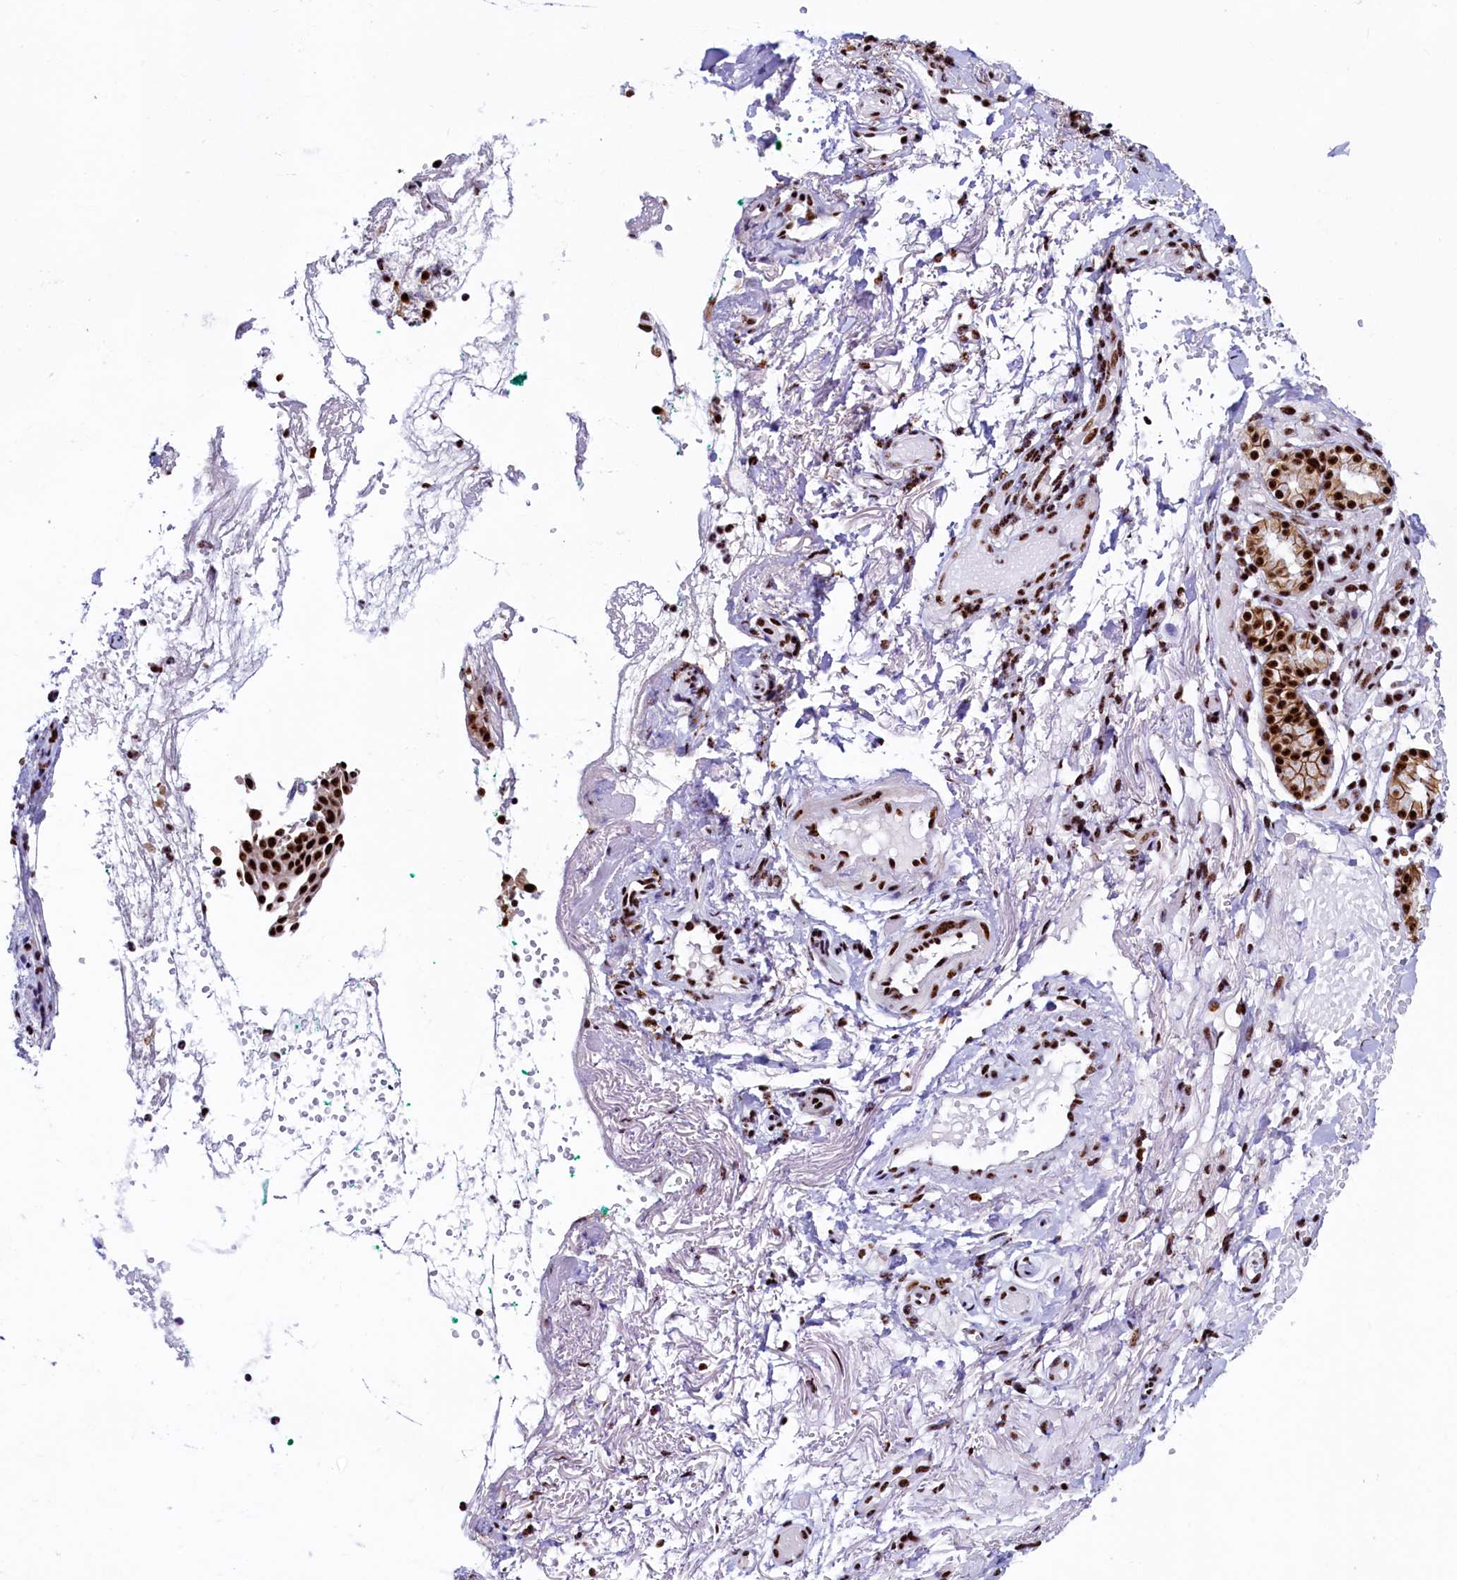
{"staining": {"intensity": "moderate", "quantity": ">75%", "location": "nuclear"}, "tissue": "adipose tissue", "cell_type": "Adipocytes", "image_type": "normal", "snomed": [{"axis": "morphology", "description": "Normal tissue, NOS"}, {"axis": "morphology", "description": "Basal cell carcinoma"}, {"axis": "topography", "description": "Cartilage tissue"}, {"axis": "topography", "description": "Nasopharynx"}, {"axis": "topography", "description": "Oral tissue"}], "caption": "IHC of normal adipose tissue reveals medium levels of moderate nuclear expression in approximately >75% of adipocytes. The protein is stained brown, and the nuclei are stained in blue (DAB IHC with brightfield microscopy, high magnification).", "gene": "SRRM2", "patient": {"sex": "female", "age": 77}}